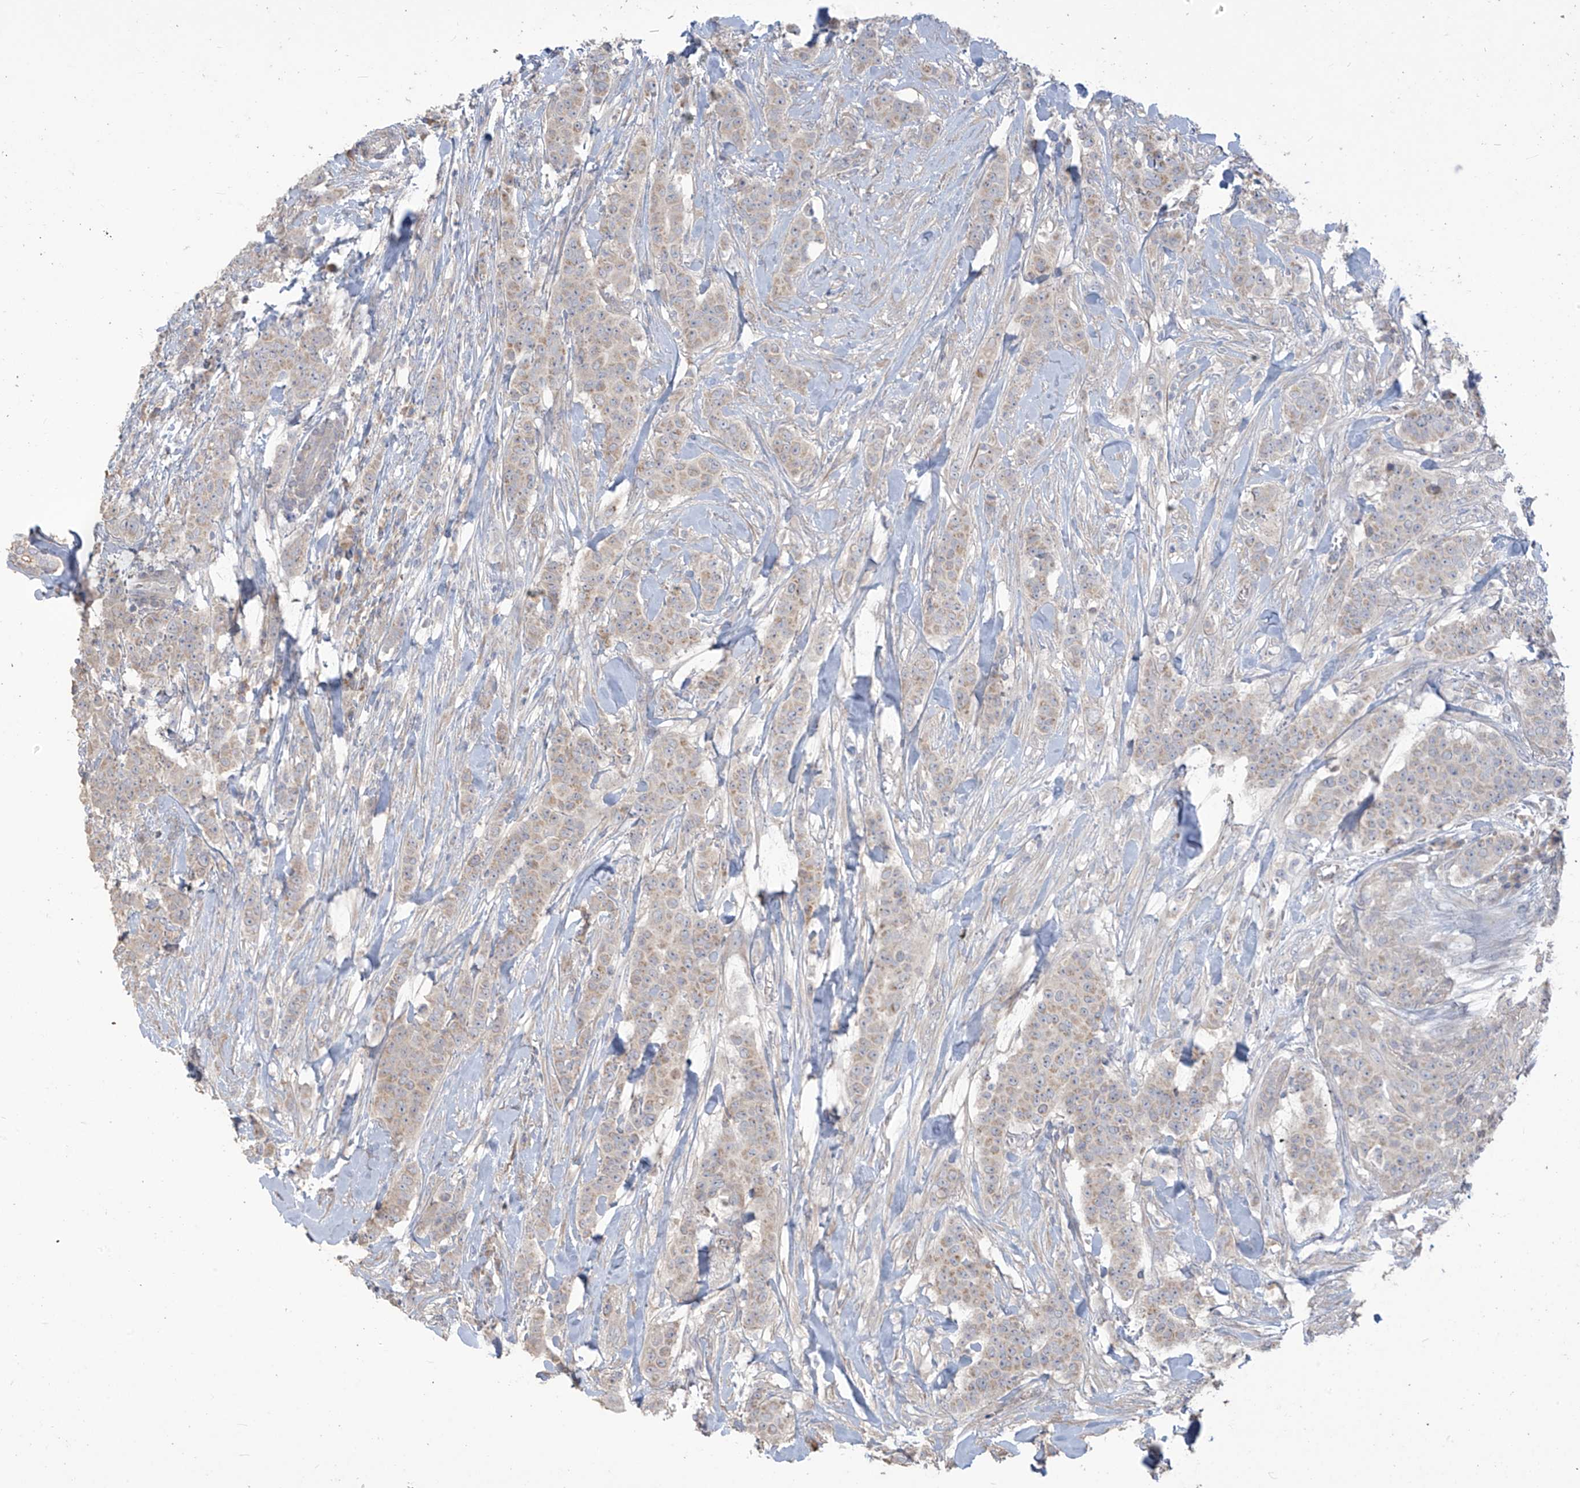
{"staining": {"intensity": "weak", "quantity": "25%-75%", "location": "cytoplasmic/membranous"}, "tissue": "breast cancer", "cell_type": "Tumor cells", "image_type": "cancer", "snomed": [{"axis": "morphology", "description": "Duct carcinoma"}, {"axis": "topography", "description": "Breast"}], "caption": "Immunohistochemical staining of human breast cancer (invasive ductal carcinoma) demonstrates weak cytoplasmic/membranous protein staining in about 25%-75% of tumor cells.", "gene": "MAGIX", "patient": {"sex": "female", "age": 40}}